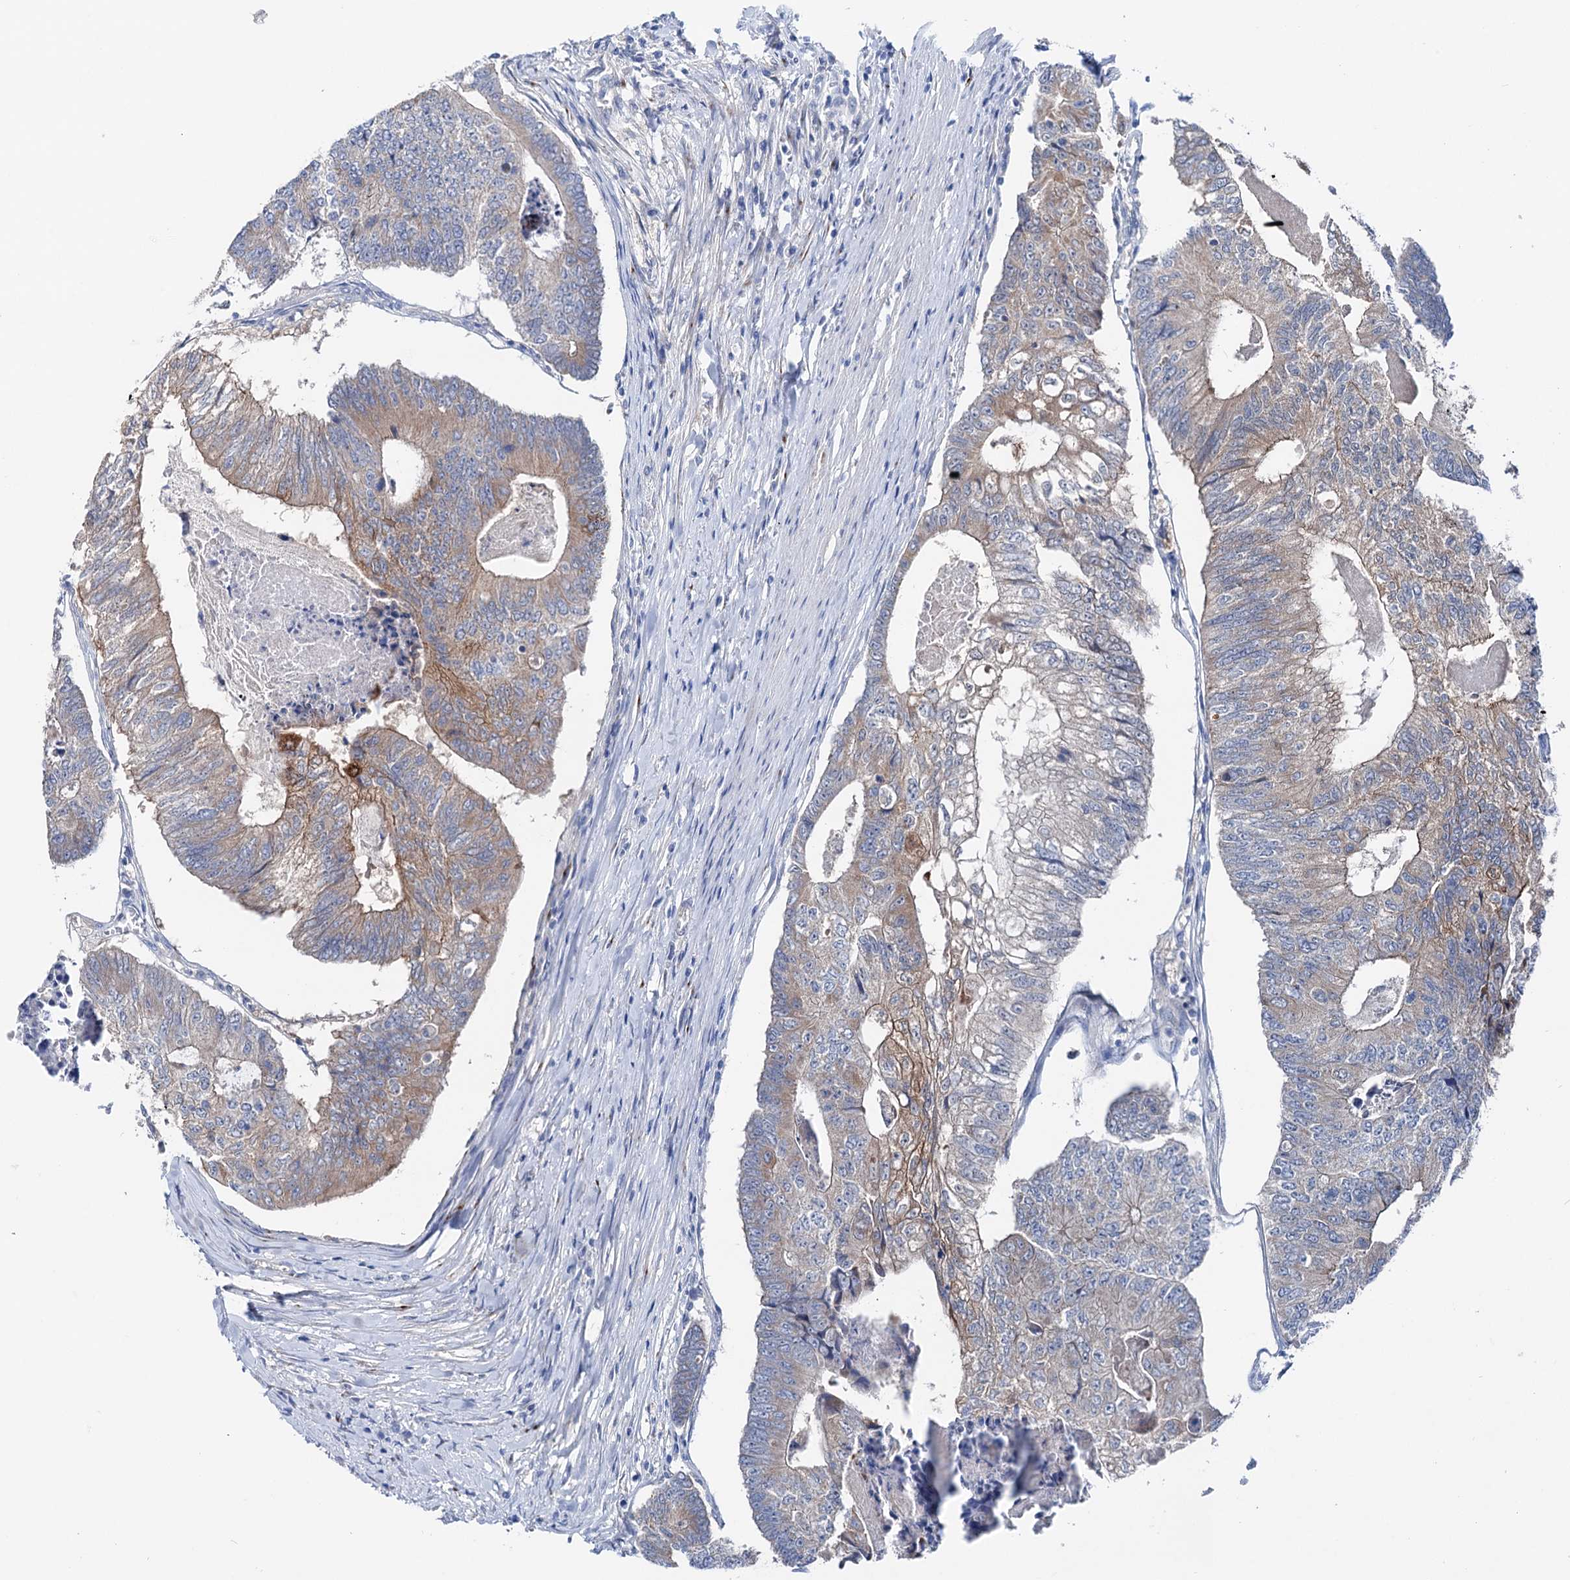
{"staining": {"intensity": "moderate", "quantity": "25%-75%", "location": "cytoplasmic/membranous"}, "tissue": "colorectal cancer", "cell_type": "Tumor cells", "image_type": "cancer", "snomed": [{"axis": "morphology", "description": "Adenocarcinoma, NOS"}, {"axis": "topography", "description": "Colon"}], "caption": "Immunohistochemistry of colorectal cancer shows medium levels of moderate cytoplasmic/membranous positivity in about 25%-75% of tumor cells.", "gene": "SHROOM1", "patient": {"sex": "female", "age": 67}}